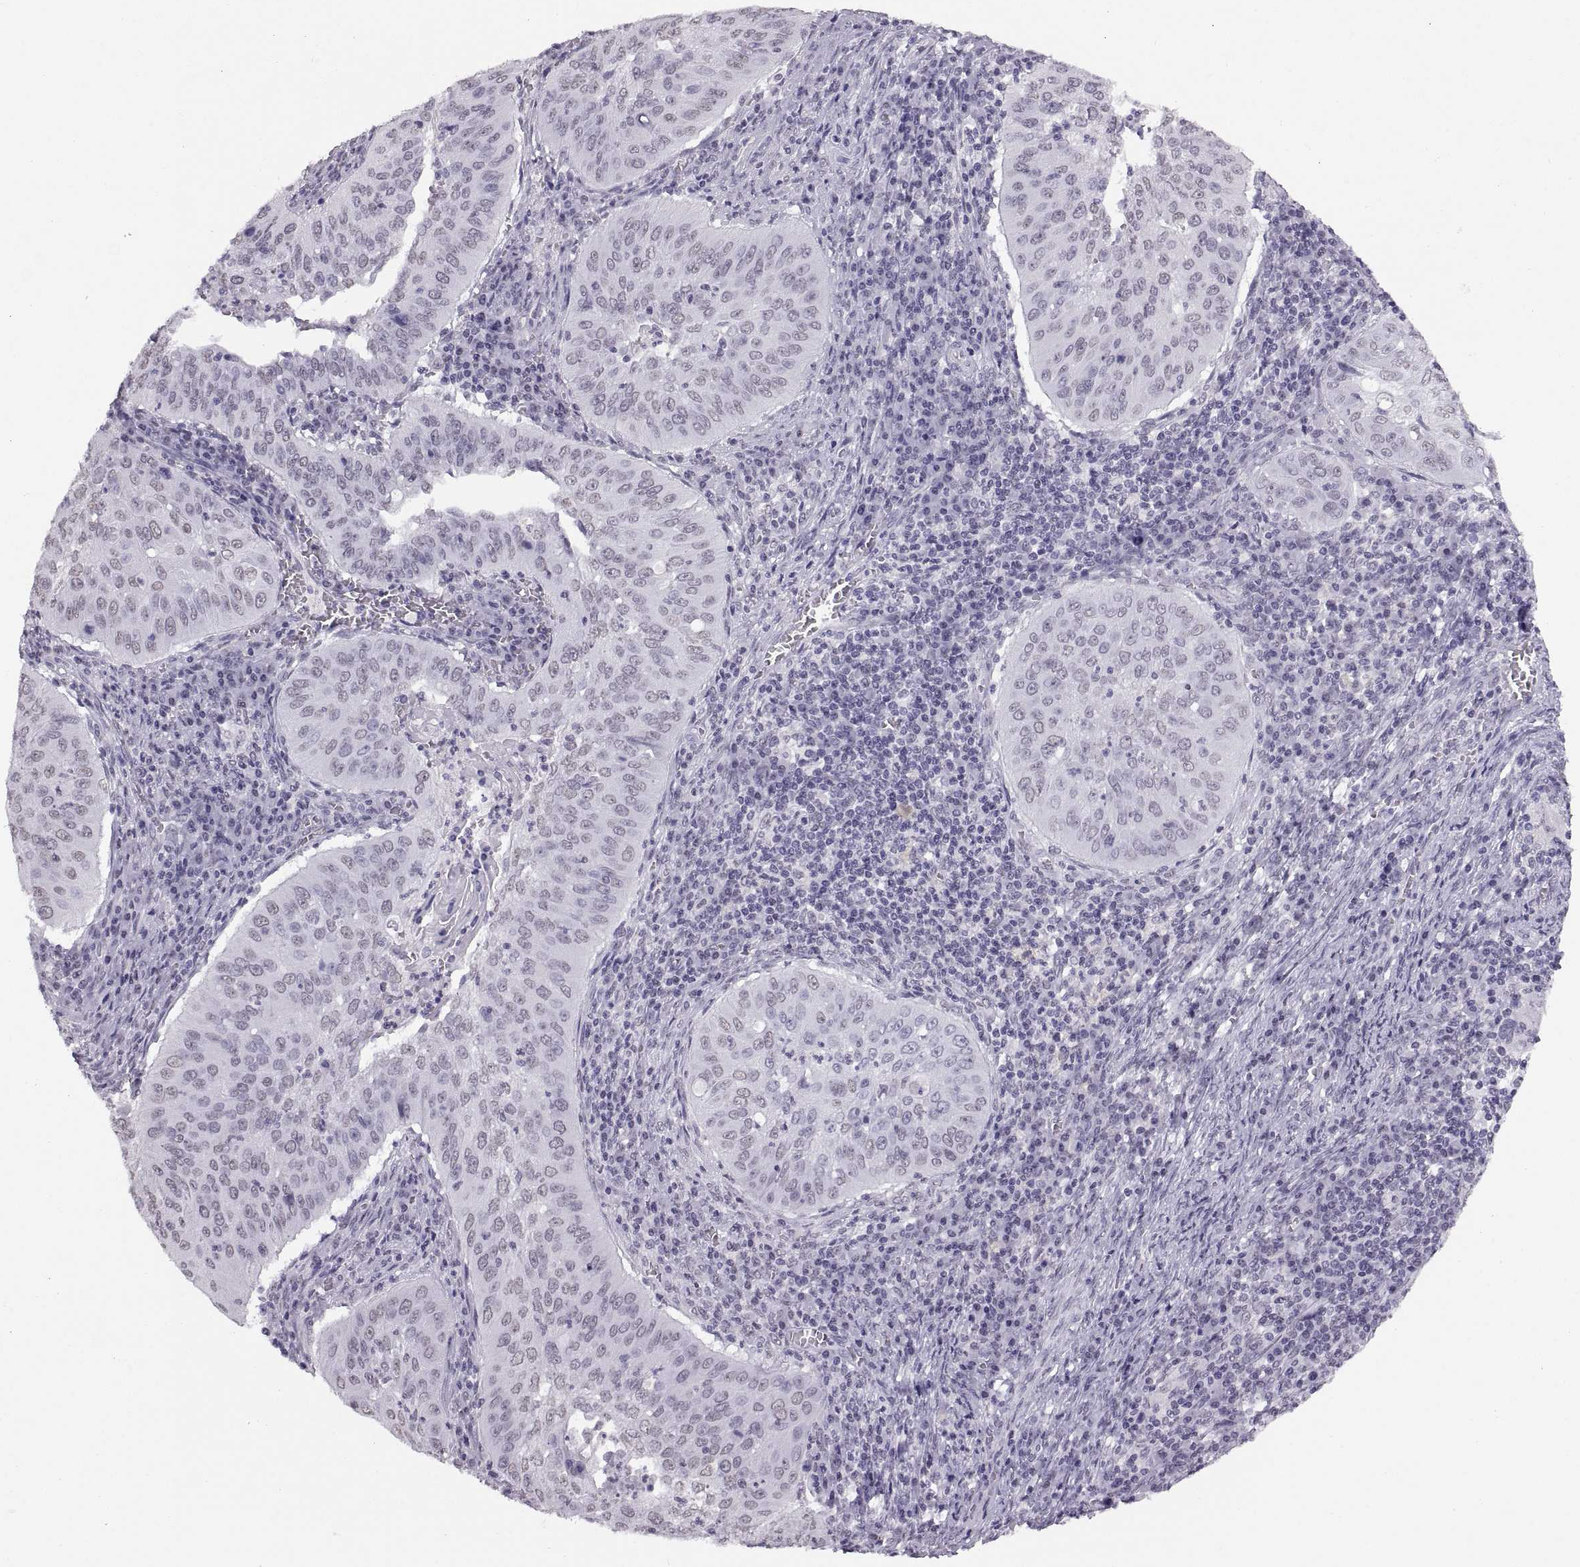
{"staining": {"intensity": "negative", "quantity": "none", "location": "none"}, "tissue": "cervical cancer", "cell_type": "Tumor cells", "image_type": "cancer", "snomed": [{"axis": "morphology", "description": "Squamous cell carcinoma, NOS"}, {"axis": "topography", "description": "Cervix"}], "caption": "Histopathology image shows no protein positivity in tumor cells of cervical cancer (squamous cell carcinoma) tissue.", "gene": "CARTPT", "patient": {"sex": "female", "age": 39}}